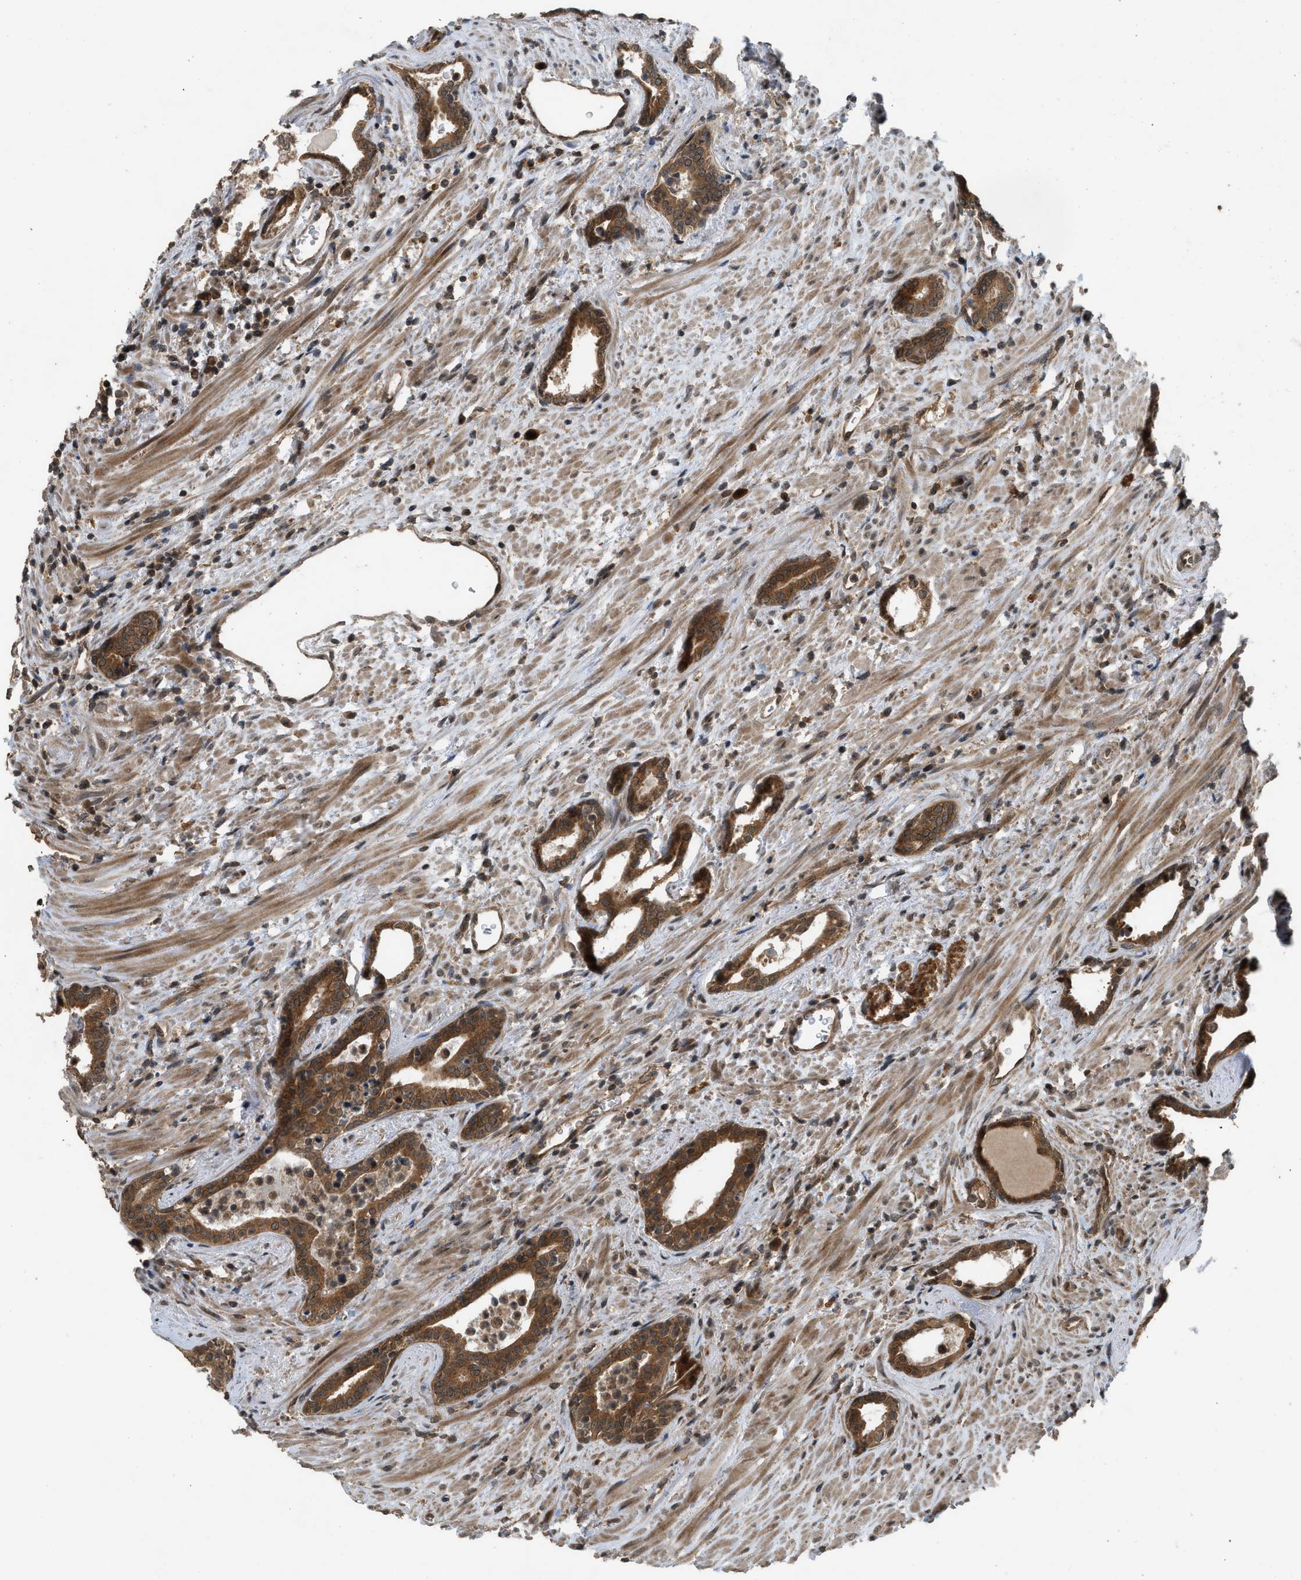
{"staining": {"intensity": "strong", "quantity": ">75%", "location": "cytoplasmic/membranous"}, "tissue": "prostate cancer", "cell_type": "Tumor cells", "image_type": "cancer", "snomed": [{"axis": "morphology", "description": "Adenocarcinoma, High grade"}, {"axis": "topography", "description": "Prostate"}], "caption": "Tumor cells display strong cytoplasmic/membranous positivity in about >75% of cells in adenocarcinoma (high-grade) (prostate).", "gene": "TXNL1", "patient": {"sex": "male", "age": 71}}